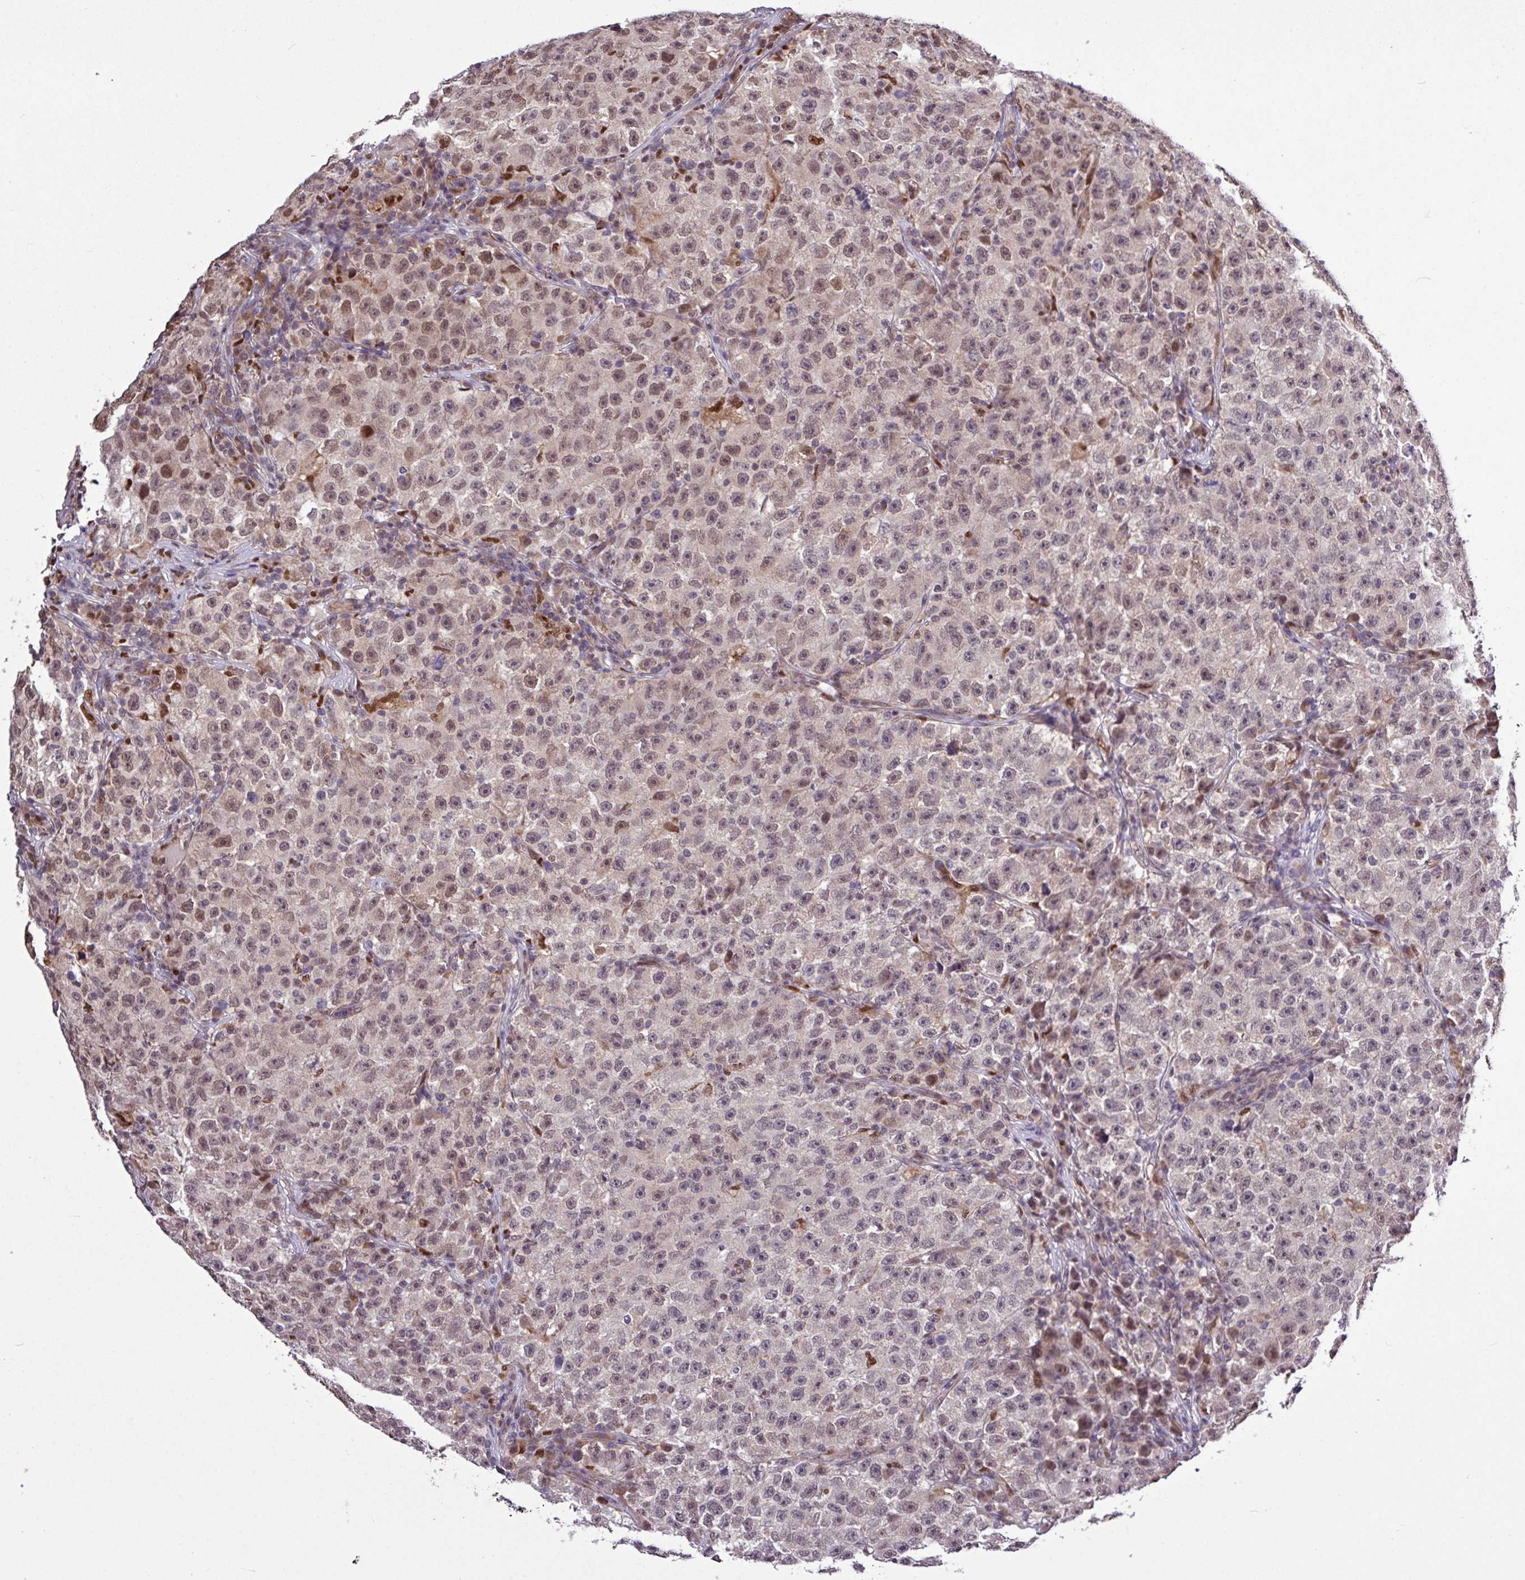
{"staining": {"intensity": "weak", "quantity": "25%-75%", "location": "nuclear"}, "tissue": "testis cancer", "cell_type": "Tumor cells", "image_type": "cancer", "snomed": [{"axis": "morphology", "description": "Seminoma, NOS"}, {"axis": "topography", "description": "Testis"}], "caption": "This image exhibits testis cancer stained with immunohistochemistry (IHC) to label a protein in brown. The nuclear of tumor cells show weak positivity for the protein. Nuclei are counter-stained blue.", "gene": "SKIC2", "patient": {"sex": "male", "age": 22}}